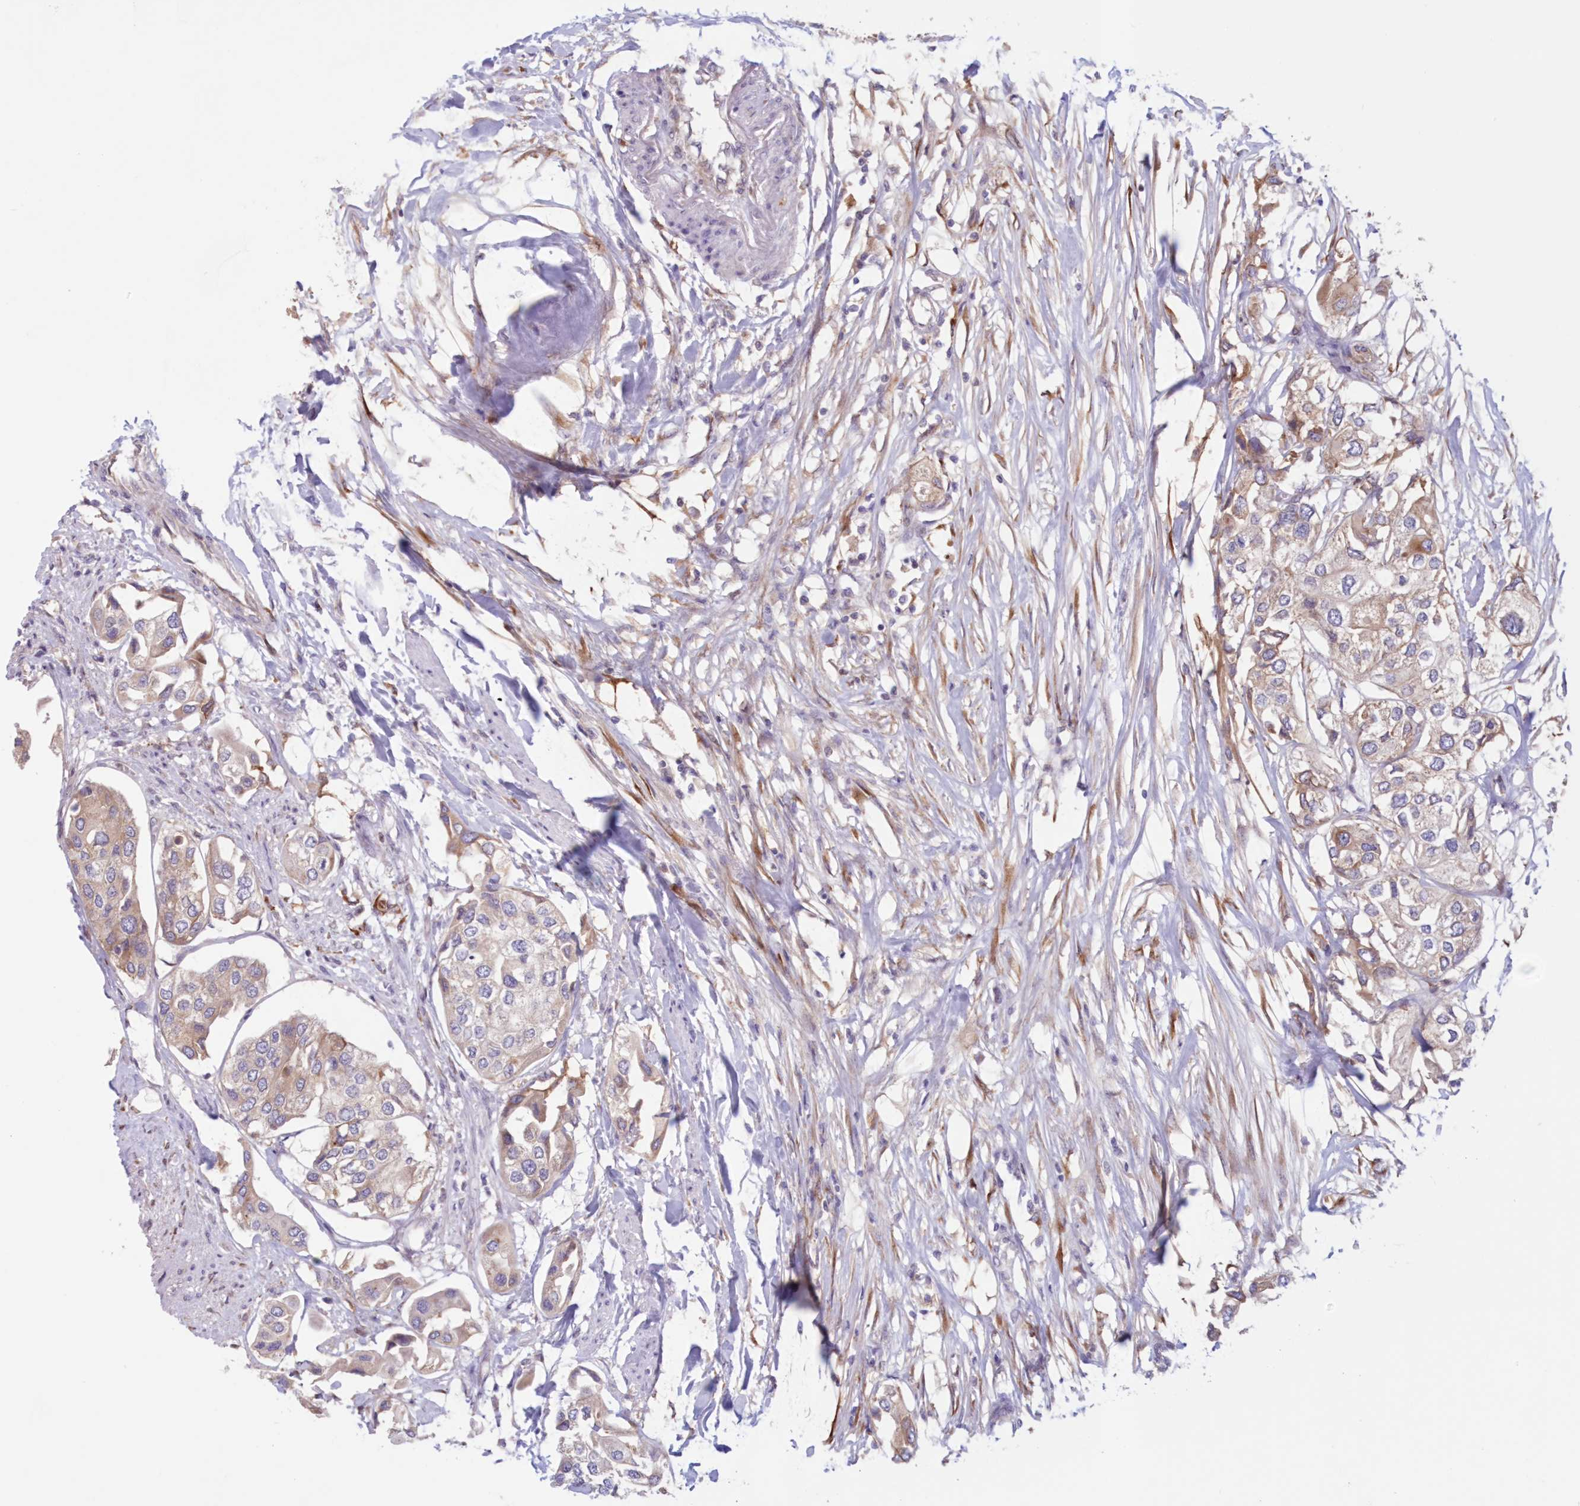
{"staining": {"intensity": "moderate", "quantity": "<25%", "location": "cytoplasmic/membranous"}, "tissue": "urothelial cancer", "cell_type": "Tumor cells", "image_type": "cancer", "snomed": [{"axis": "morphology", "description": "Urothelial carcinoma, High grade"}, {"axis": "topography", "description": "Urinary bladder"}], "caption": "IHC photomicrograph of neoplastic tissue: urothelial carcinoma (high-grade) stained using immunohistochemistry demonstrates low levels of moderate protein expression localized specifically in the cytoplasmic/membranous of tumor cells, appearing as a cytoplasmic/membranous brown color.", "gene": "PCYOX1L", "patient": {"sex": "male", "age": 64}}